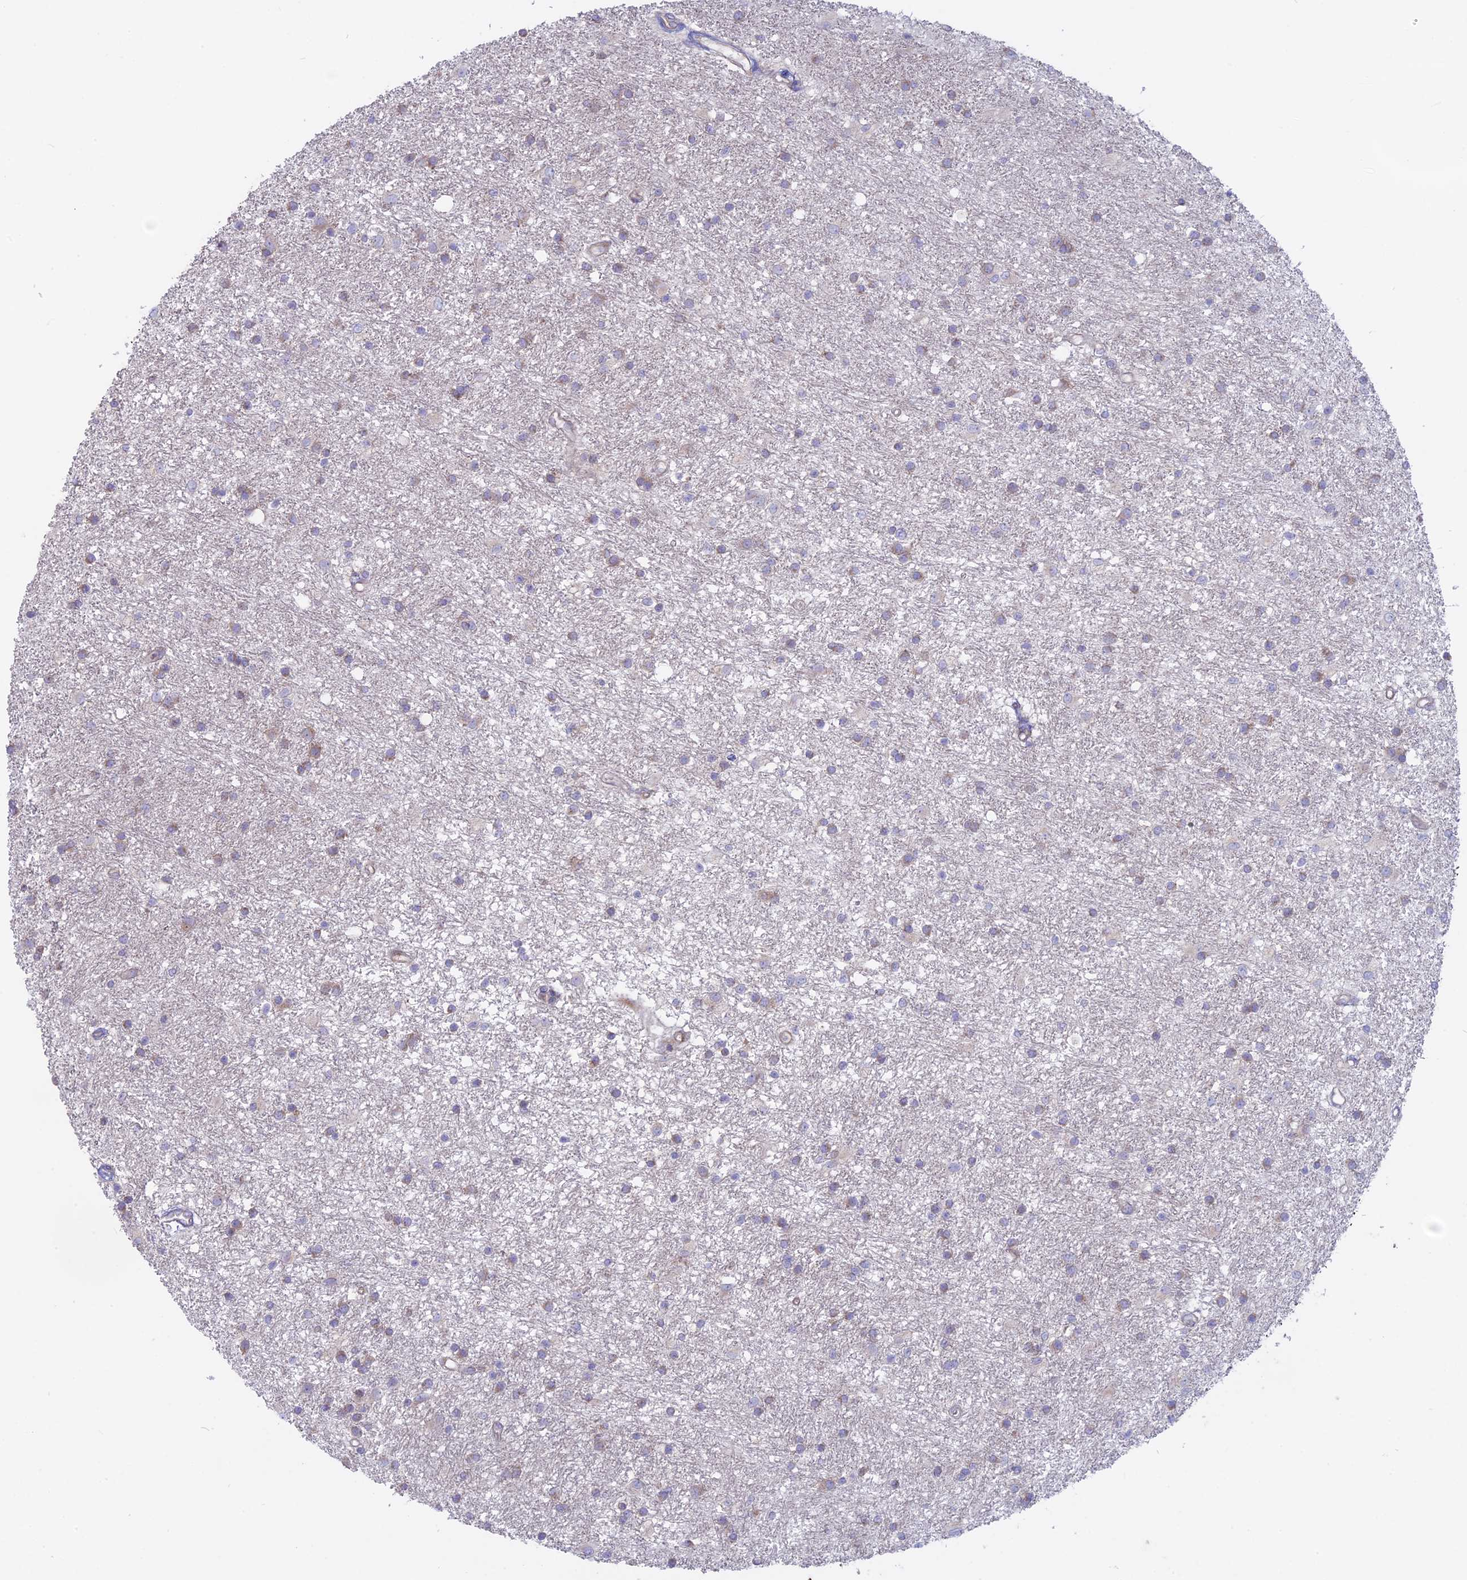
{"staining": {"intensity": "negative", "quantity": "none", "location": "none"}, "tissue": "glioma", "cell_type": "Tumor cells", "image_type": "cancer", "snomed": [{"axis": "morphology", "description": "Glioma, malignant, High grade"}, {"axis": "topography", "description": "Brain"}], "caption": "Immunohistochemistry (IHC) histopathology image of human high-grade glioma (malignant) stained for a protein (brown), which exhibits no staining in tumor cells.", "gene": "MYO5B", "patient": {"sex": "male", "age": 77}}